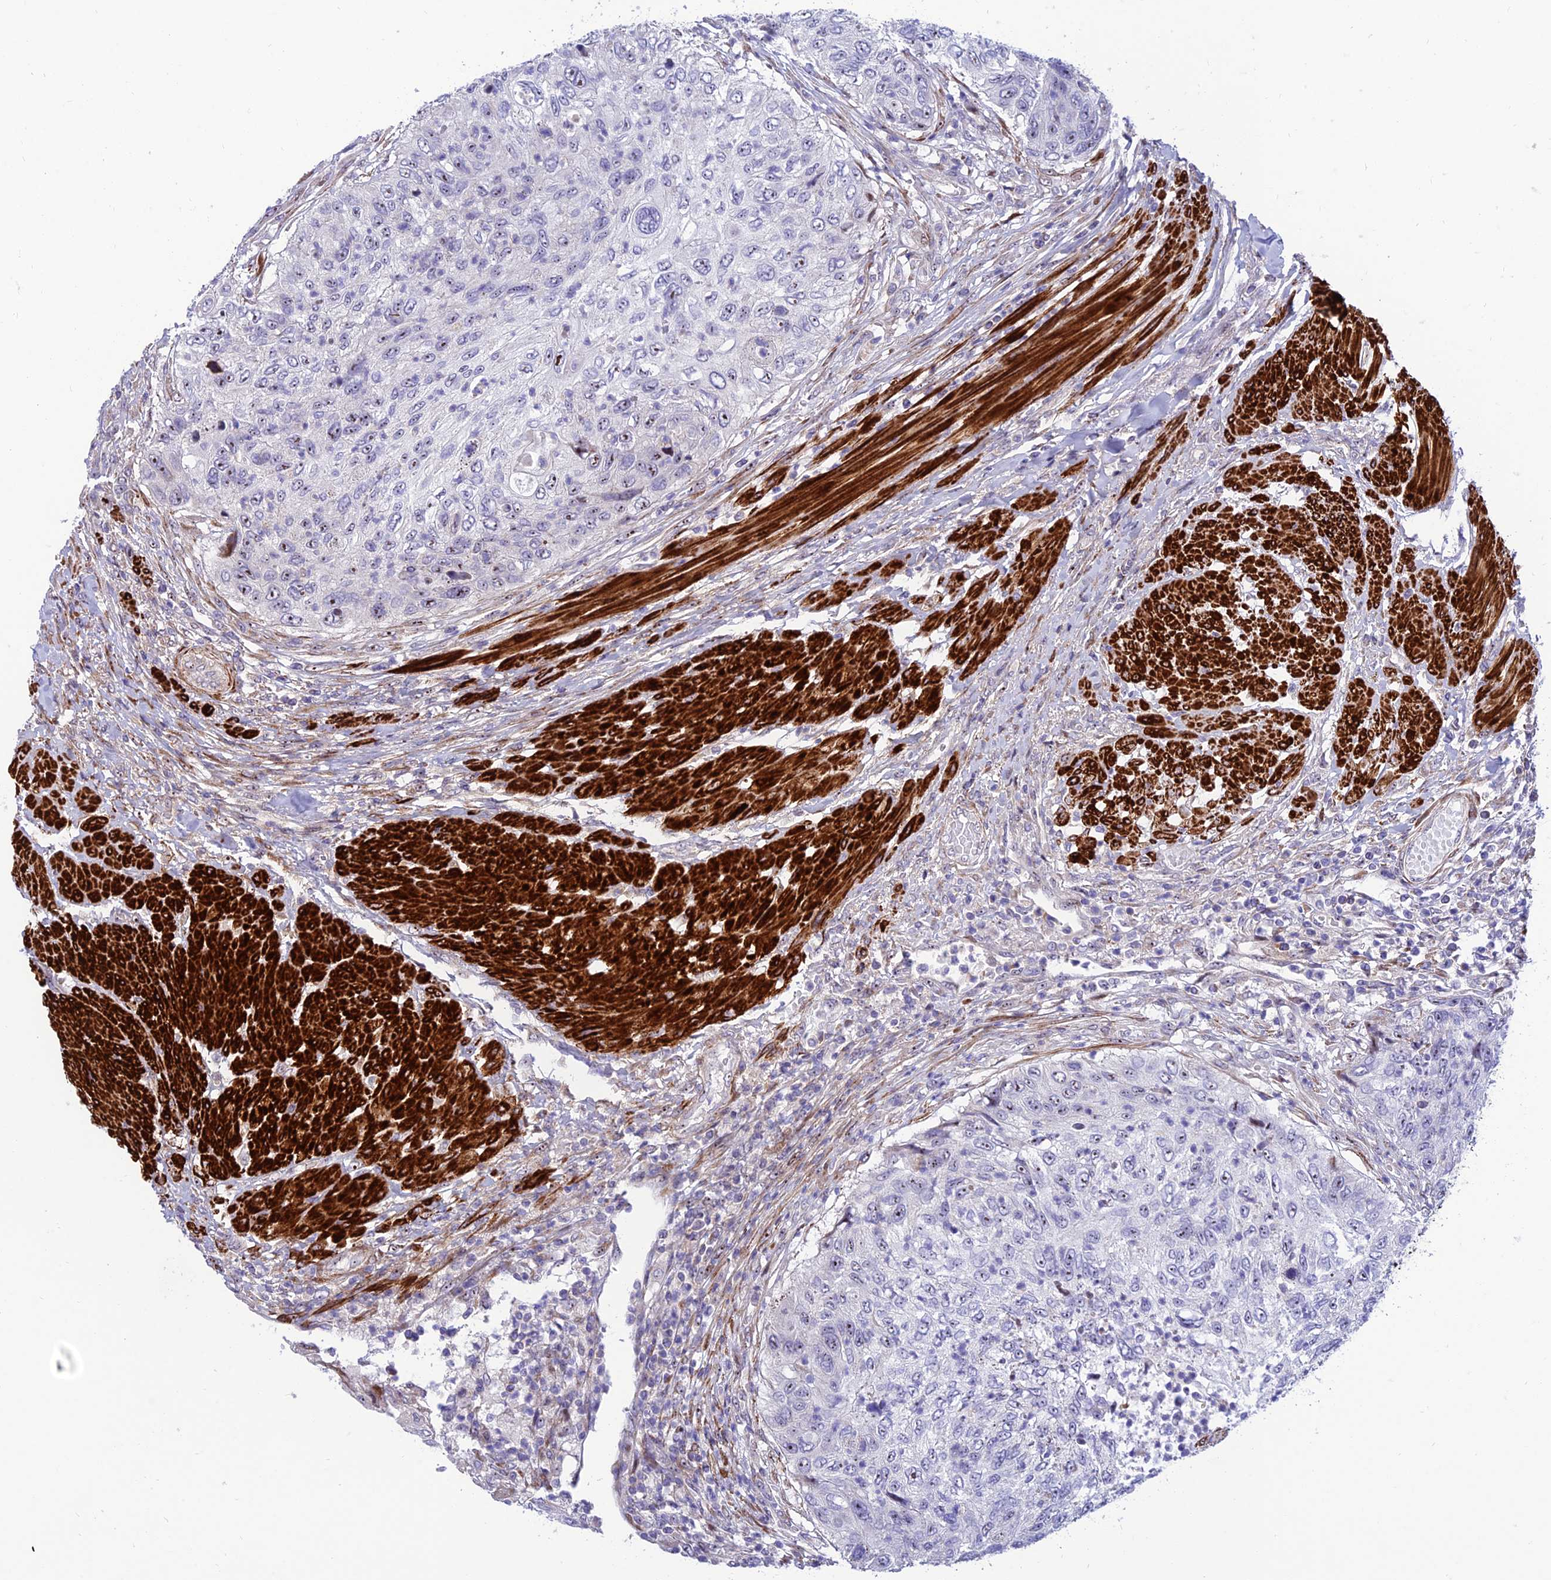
{"staining": {"intensity": "moderate", "quantity": "<25%", "location": "nuclear"}, "tissue": "urothelial cancer", "cell_type": "Tumor cells", "image_type": "cancer", "snomed": [{"axis": "morphology", "description": "Urothelial carcinoma, High grade"}, {"axis": "topography", "description": "Urinary bladder"}], "caption": "Urothelial cancer stained with a brown dye demonstrates moderate nuclear positive expression in approximately <25% of tumor cells.", "gene": "KBTBD7", "patient": {"sex": "female", "age": 60}}